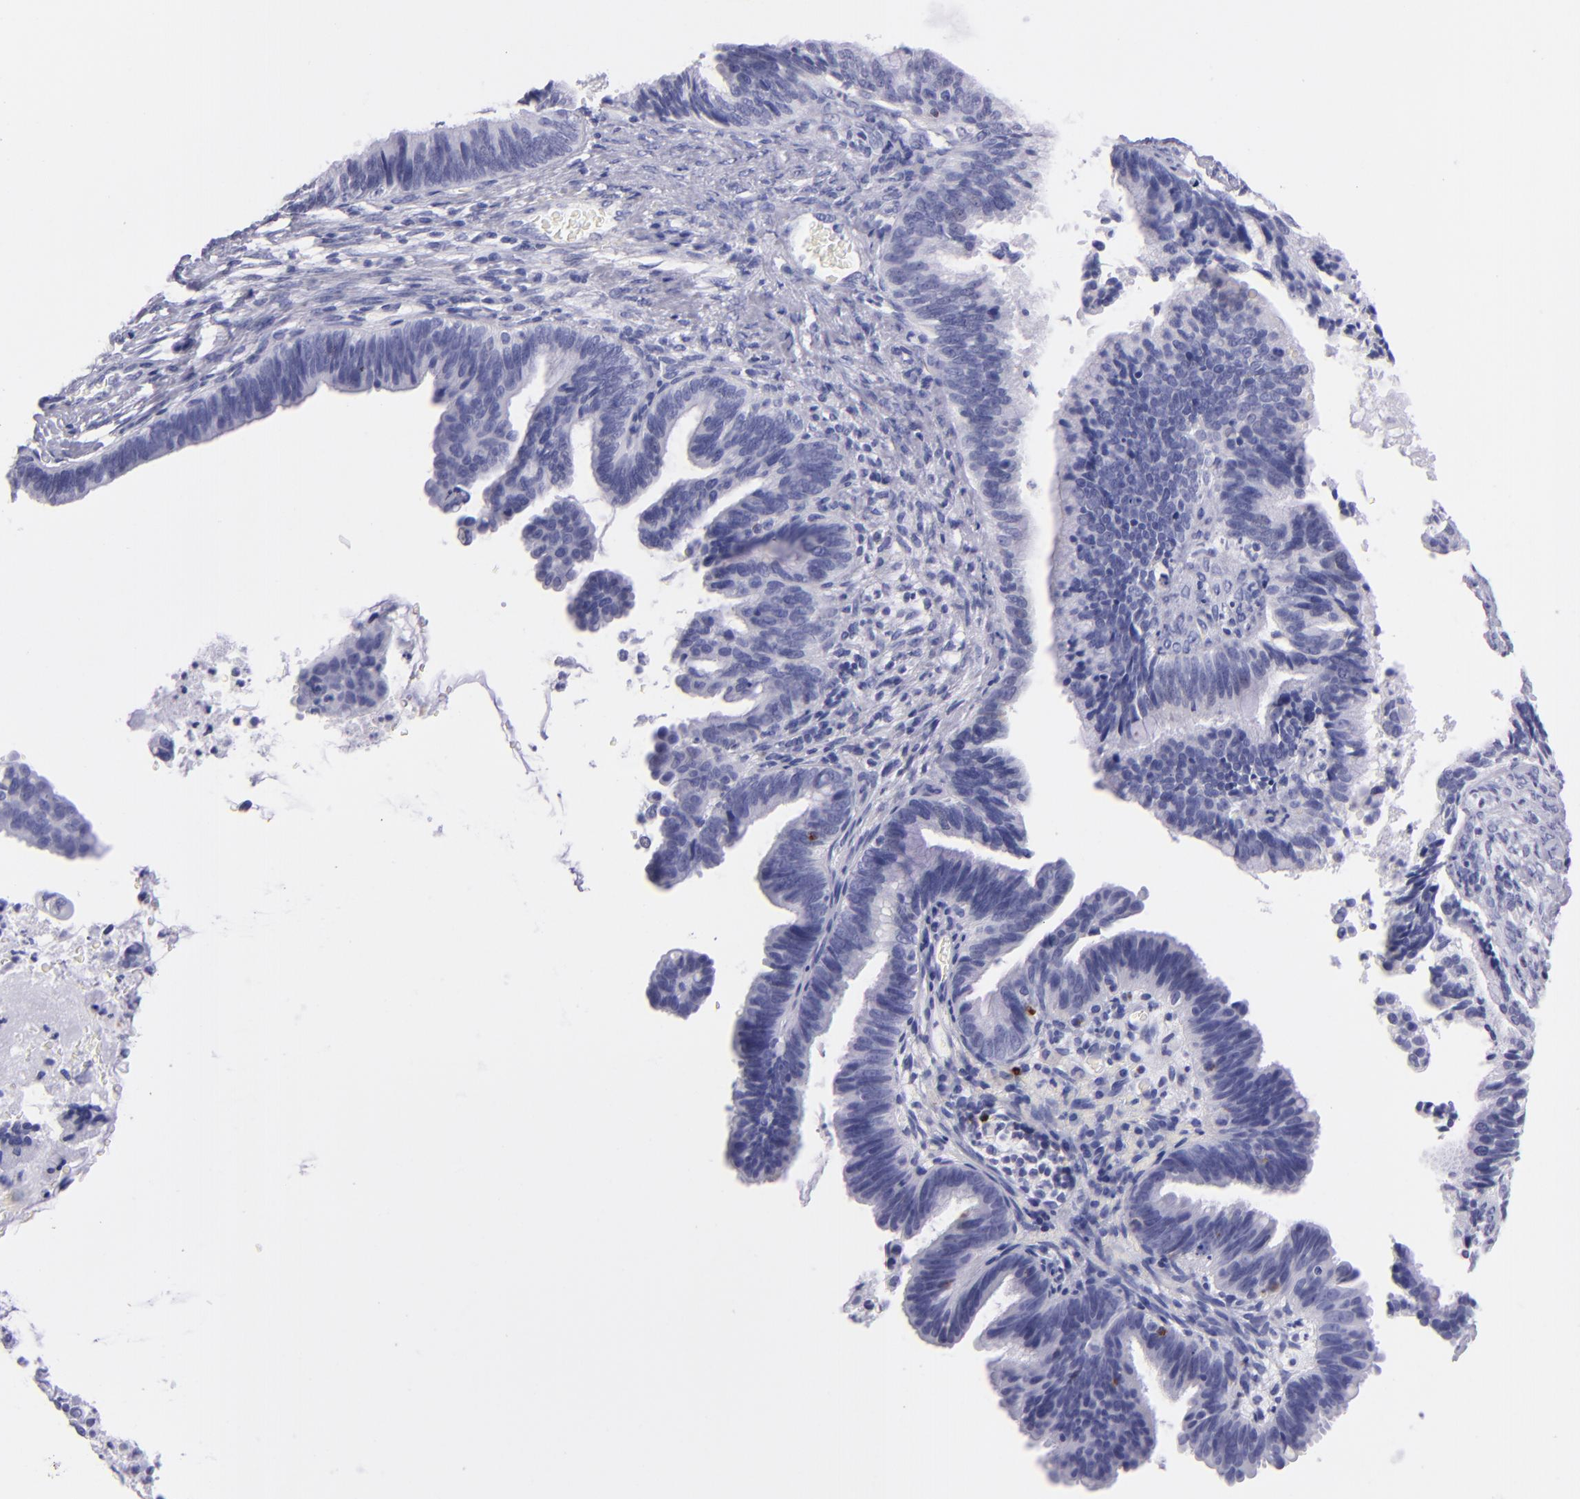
{"staining": {"intensity": "negative", "quantity": "none", "location": "none"}, "tissue": "cervical cancer", "cell_type": "Tumor cells", "image_type": "cancer", "snomed": [{"axis": "morphology", "description": "Adenocarcinoma, NOS"}, {"axis": "topography", "description": "Cervix"}], "caption": "The photomicrograph exhibits no staining of tumor cells in cervical adenocarcinoma.", "gene": "PRF1", "patient": {"sex": "female", "age": 47}}